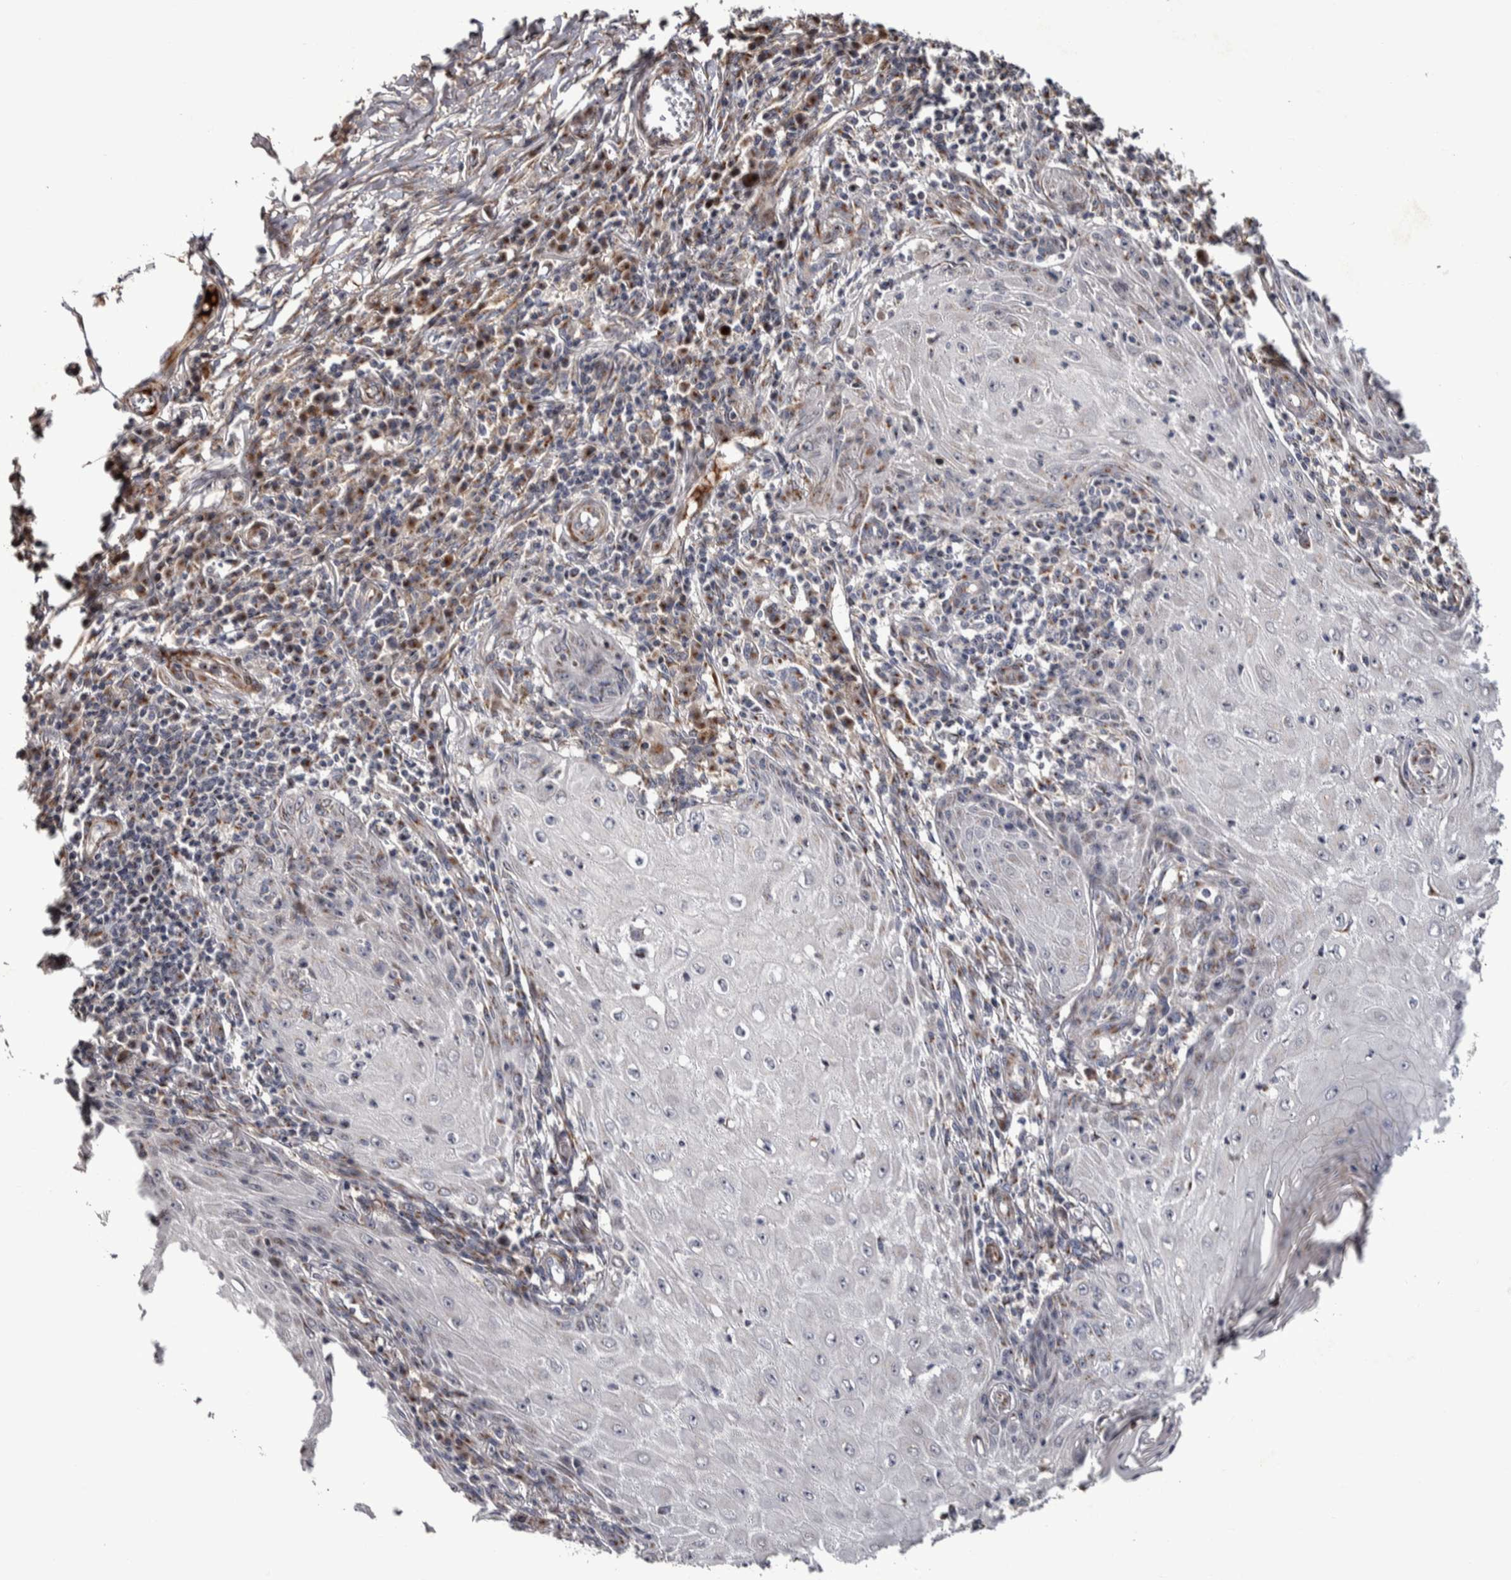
{"staining": {"intensity": "negative", "quantity": "none", "location": "none"}, "tissue": "skin cancer", "cell_type": "Tumor cells", "image_type": "cancer", "snomed": [{"axis": "morphology", "description": "Squamous cell carcinoma, NOS"}, {"axis": "topography", "description": "Skin"}], "caption": "The image displays no significant expression in tumor cells of skin cancer (squamous cell carcinoma).", "gene": "CANT1", "patient": {"sex": "female", "age": 73}}